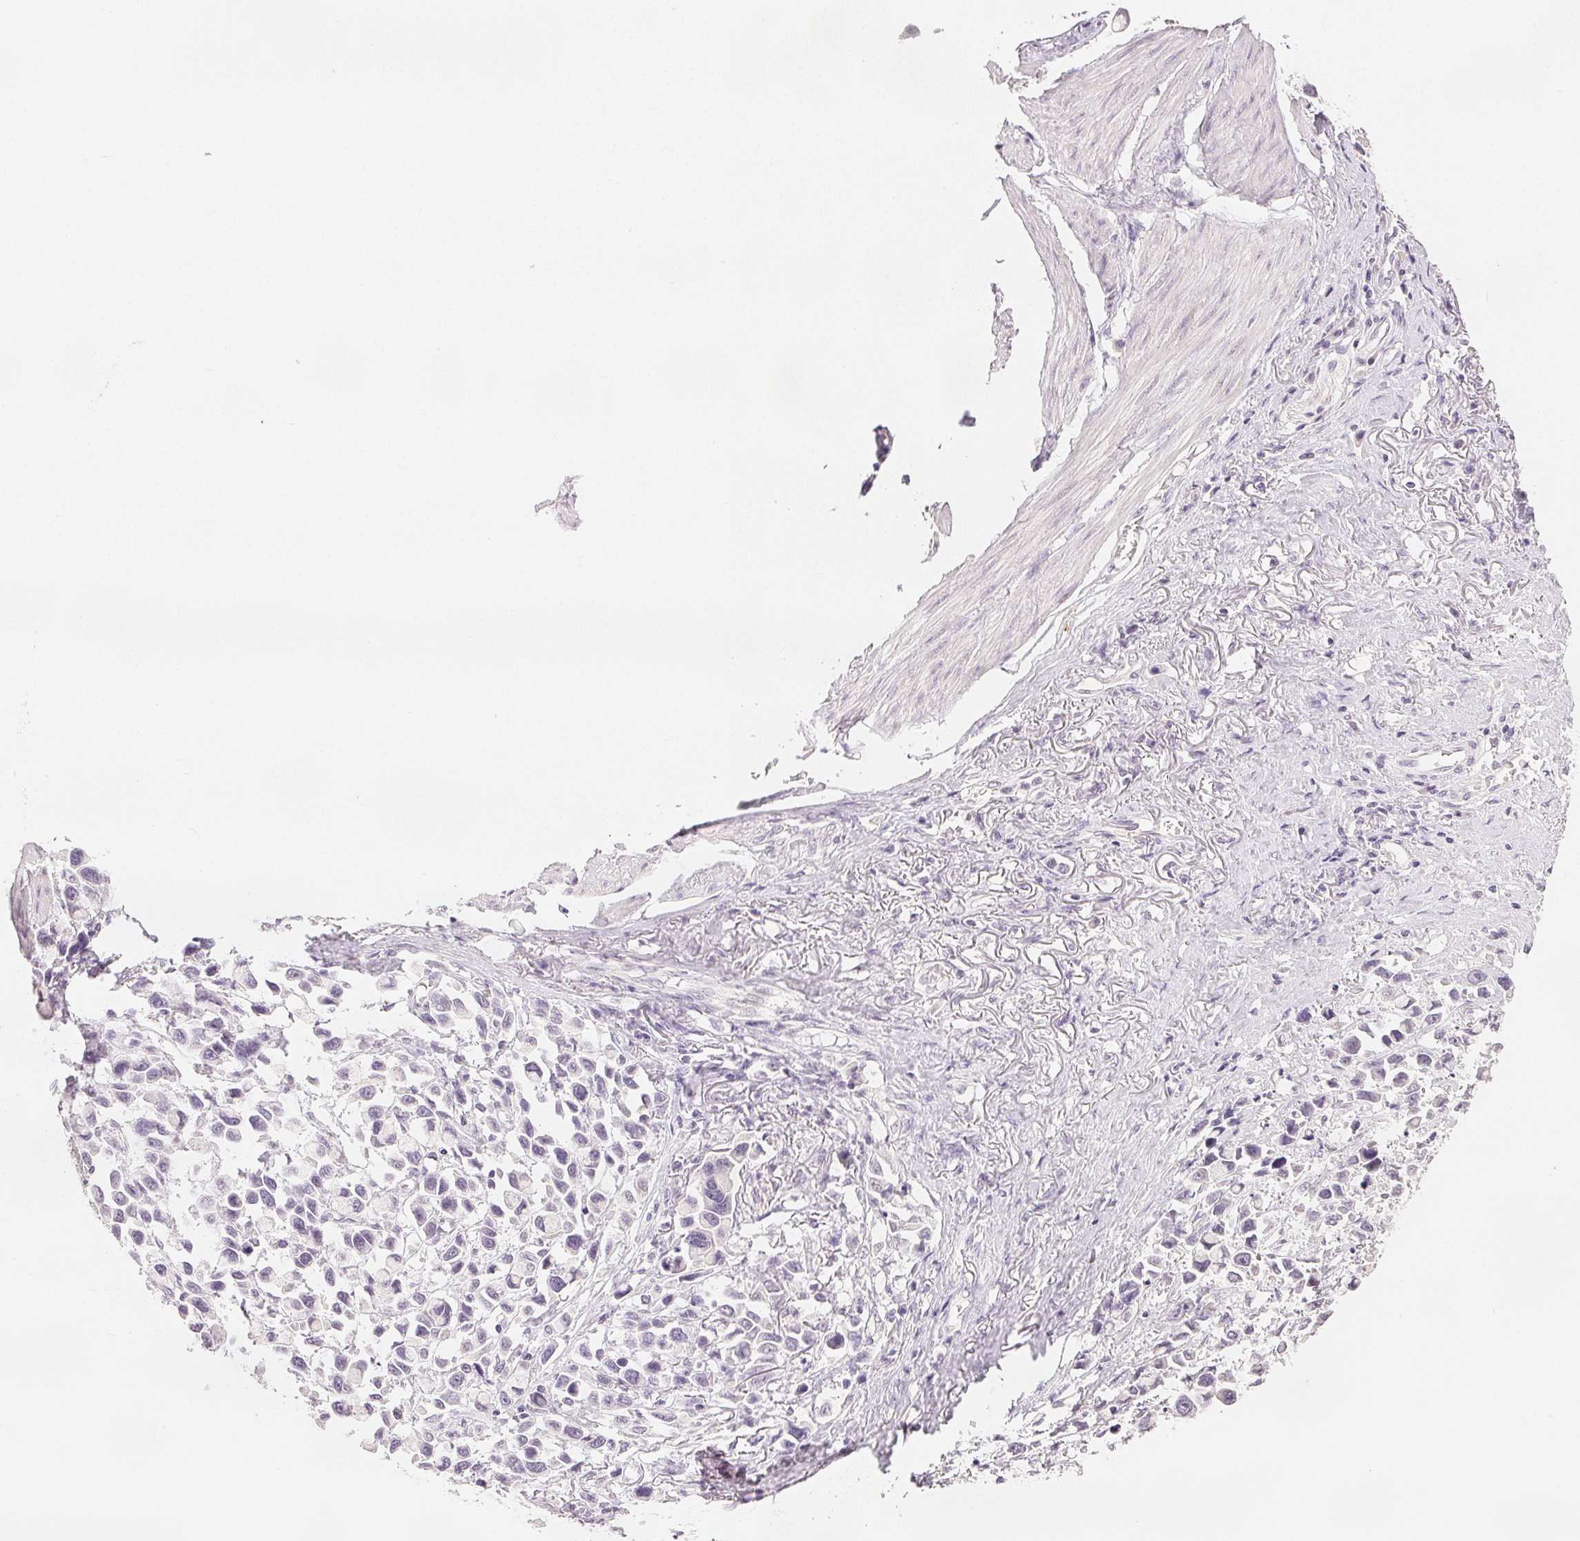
{"staining": {"intensity": "negative", "quantity": "none", "location": "none"}, "tissue": "stomach cancer", "cell_type": "Tumor cells", "image_type": "cancer", "snomed": [{"axis": "morphology", "description": "Adenocarcinoma, NOS"}, {"axis": "topography", "description": "Stomach"}], "caption": "Tumor cells are negative for brown protein staining in stomach cancer (adenocarcinoma). The staining is performed using DAB brown chromogen with nuclei counter-stained in using hematoxylin.", "gene": "SCGN", "patient": {"sex": "female", "age": 81}}